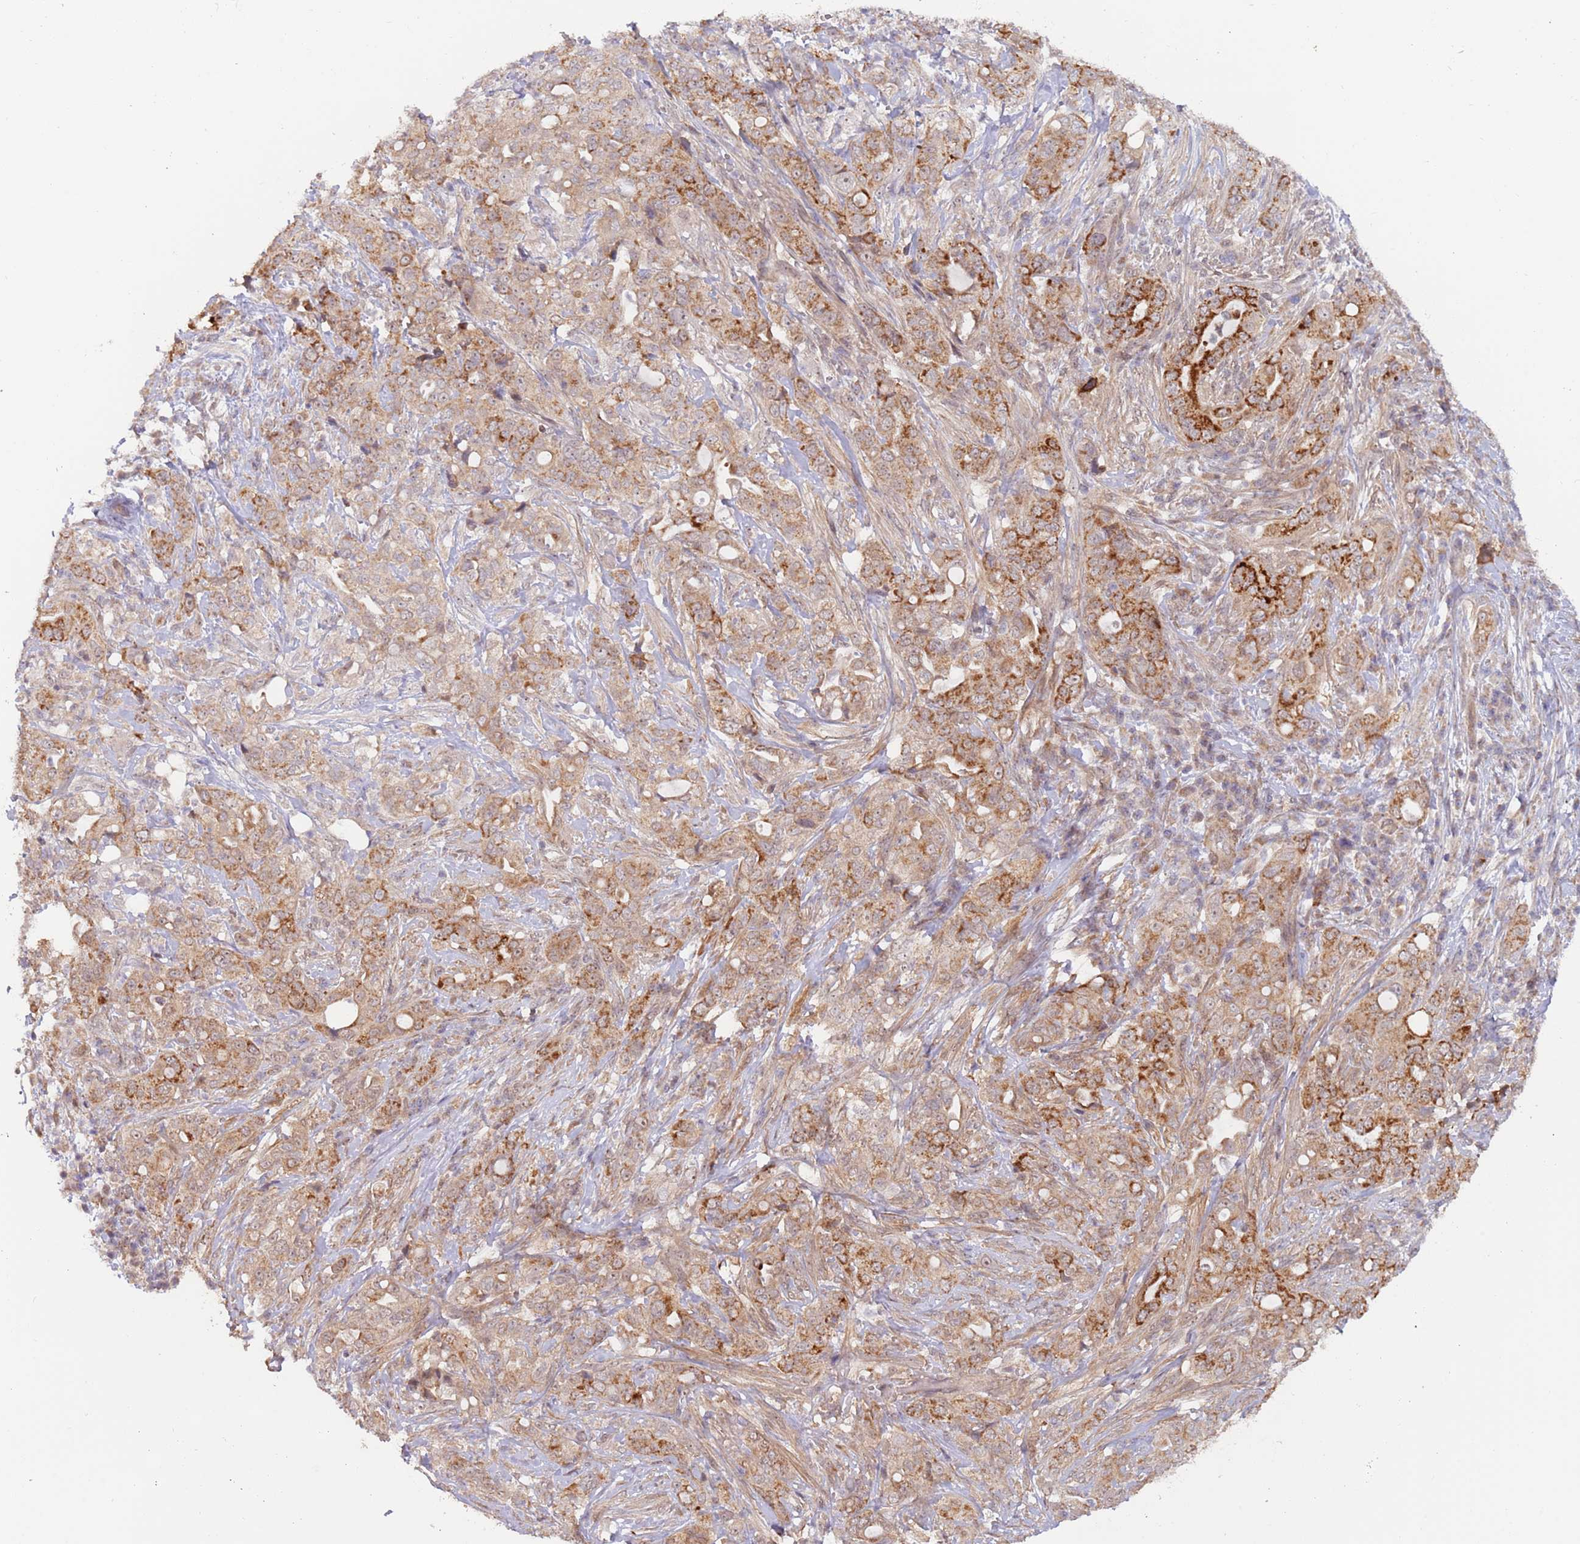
{"staining": {"intensity": "strong", "quantity": ">75%", "location": "cytoplasmic/membranous"}, "tissue": "pancreatic cancer", "cell_type": "Tumor cells", "image_type": "cancer", "snomed": [{"axis": "morphology", "description": "Normal tissue, NOS"}, {"axis": "morphology", "description": "Adenocarcinoma, NOS"}, {"axis": "topography", "description": "Lymph node"}, {"axis": "topography", "description": "Pancreas"}], "caption": "Immunohistochemical staining of human pancreatic adenocarcinoma displays high levels of strong cytoplasmic/membranous staining in approximately >75% of tumor cells. (DAB = brown stain, brightfield microscopy at high magnification).", "gene": "UQCC3", "patient": {"sex": "female", "age": 67}}